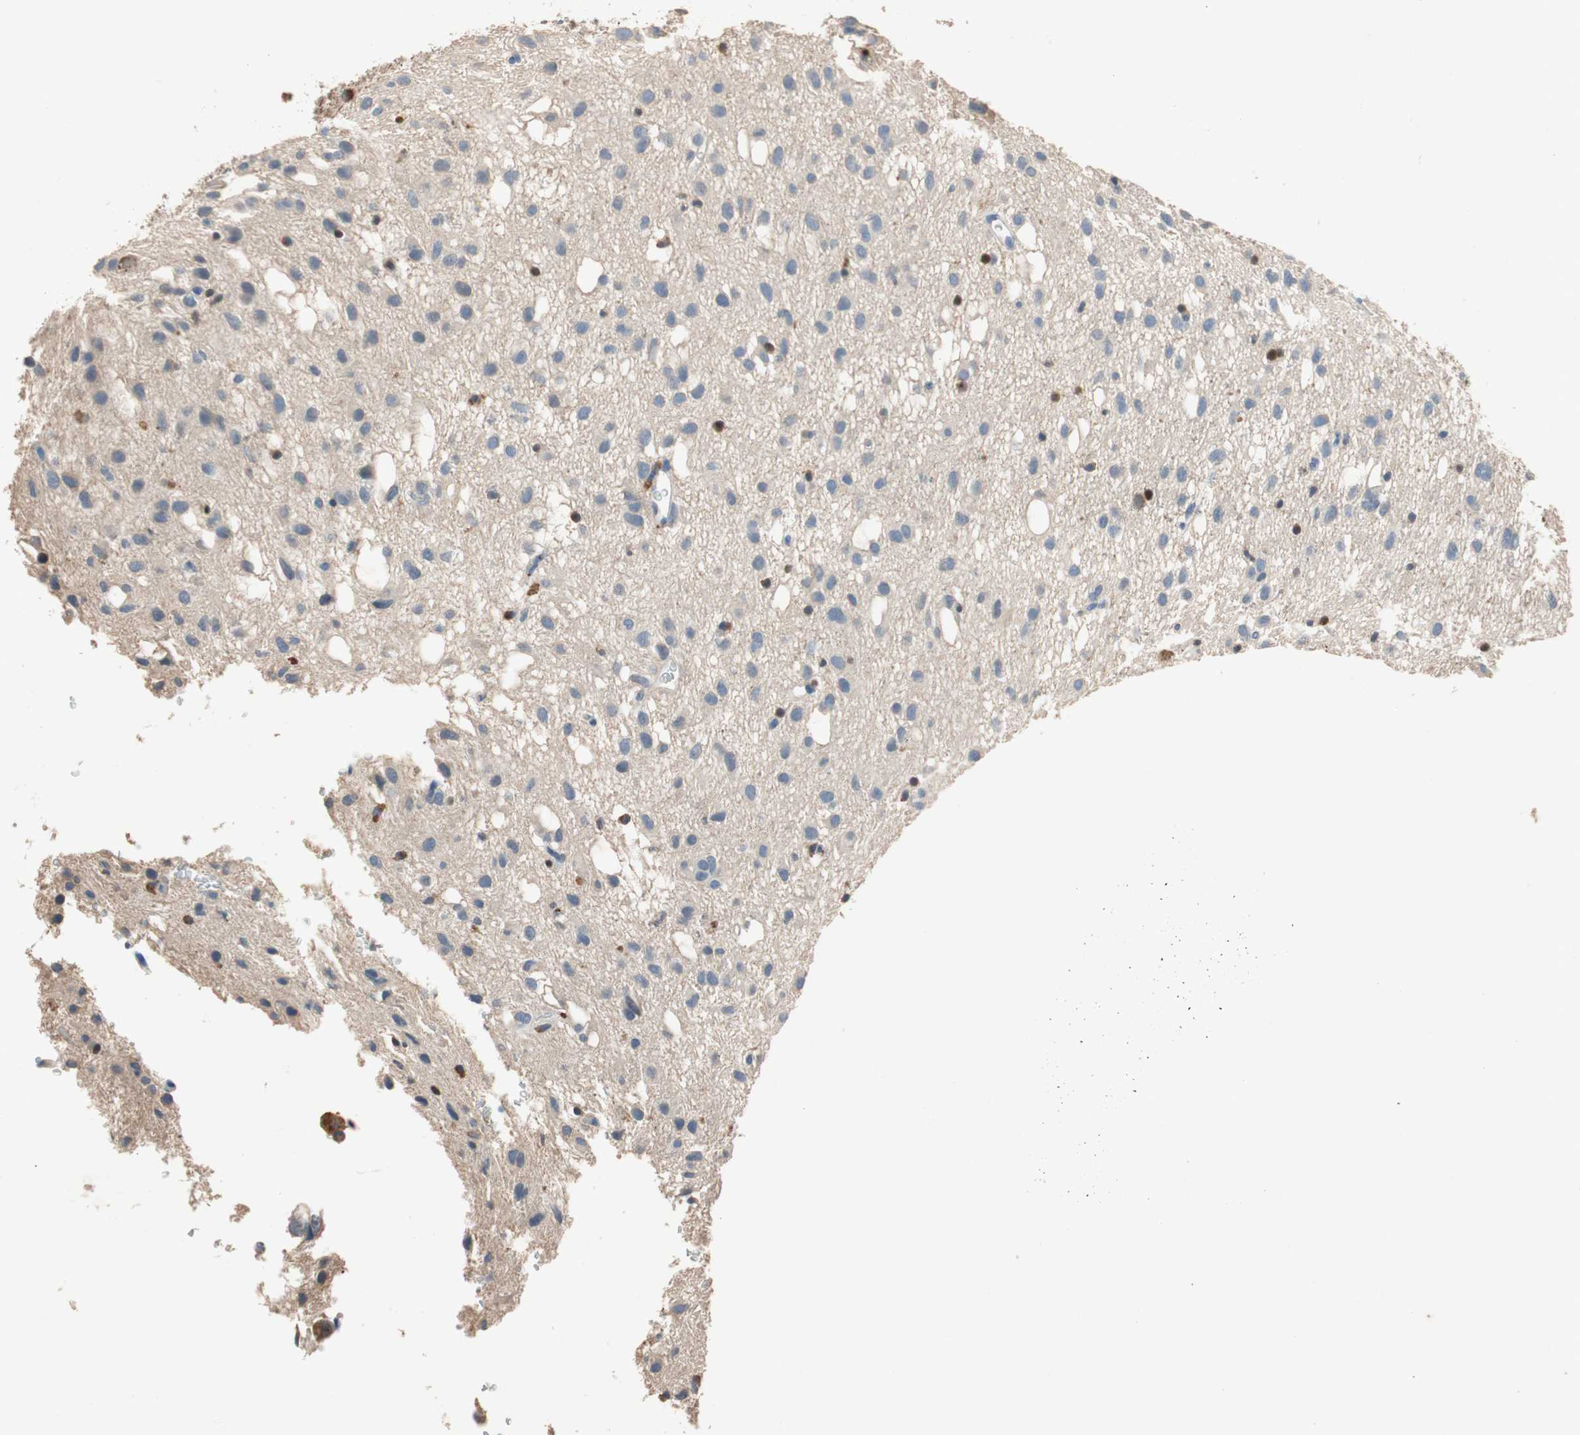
{"staining": {"intensity": "moderate", "quantity": "25%-75%", "location": "nuclear"}, "tissue": "glioma", "cell_type": "Tumor cells", "image_type": "cancer", "snomed": [{"axis": "morphology", "description": "Glioma, malignant, Low grade"}, {"axis": "topography", "description": "Brain"}], "caption": "Tumor cells display medium levels of moderate nuclear positivity in about 25%-75% of cells in malignant glioma (low-grade). The protein of interest is shown in brown color, while the nuclei are stained blue.", "gene": "ADAP1", "patient": {"sex": "male", "age": 77}}